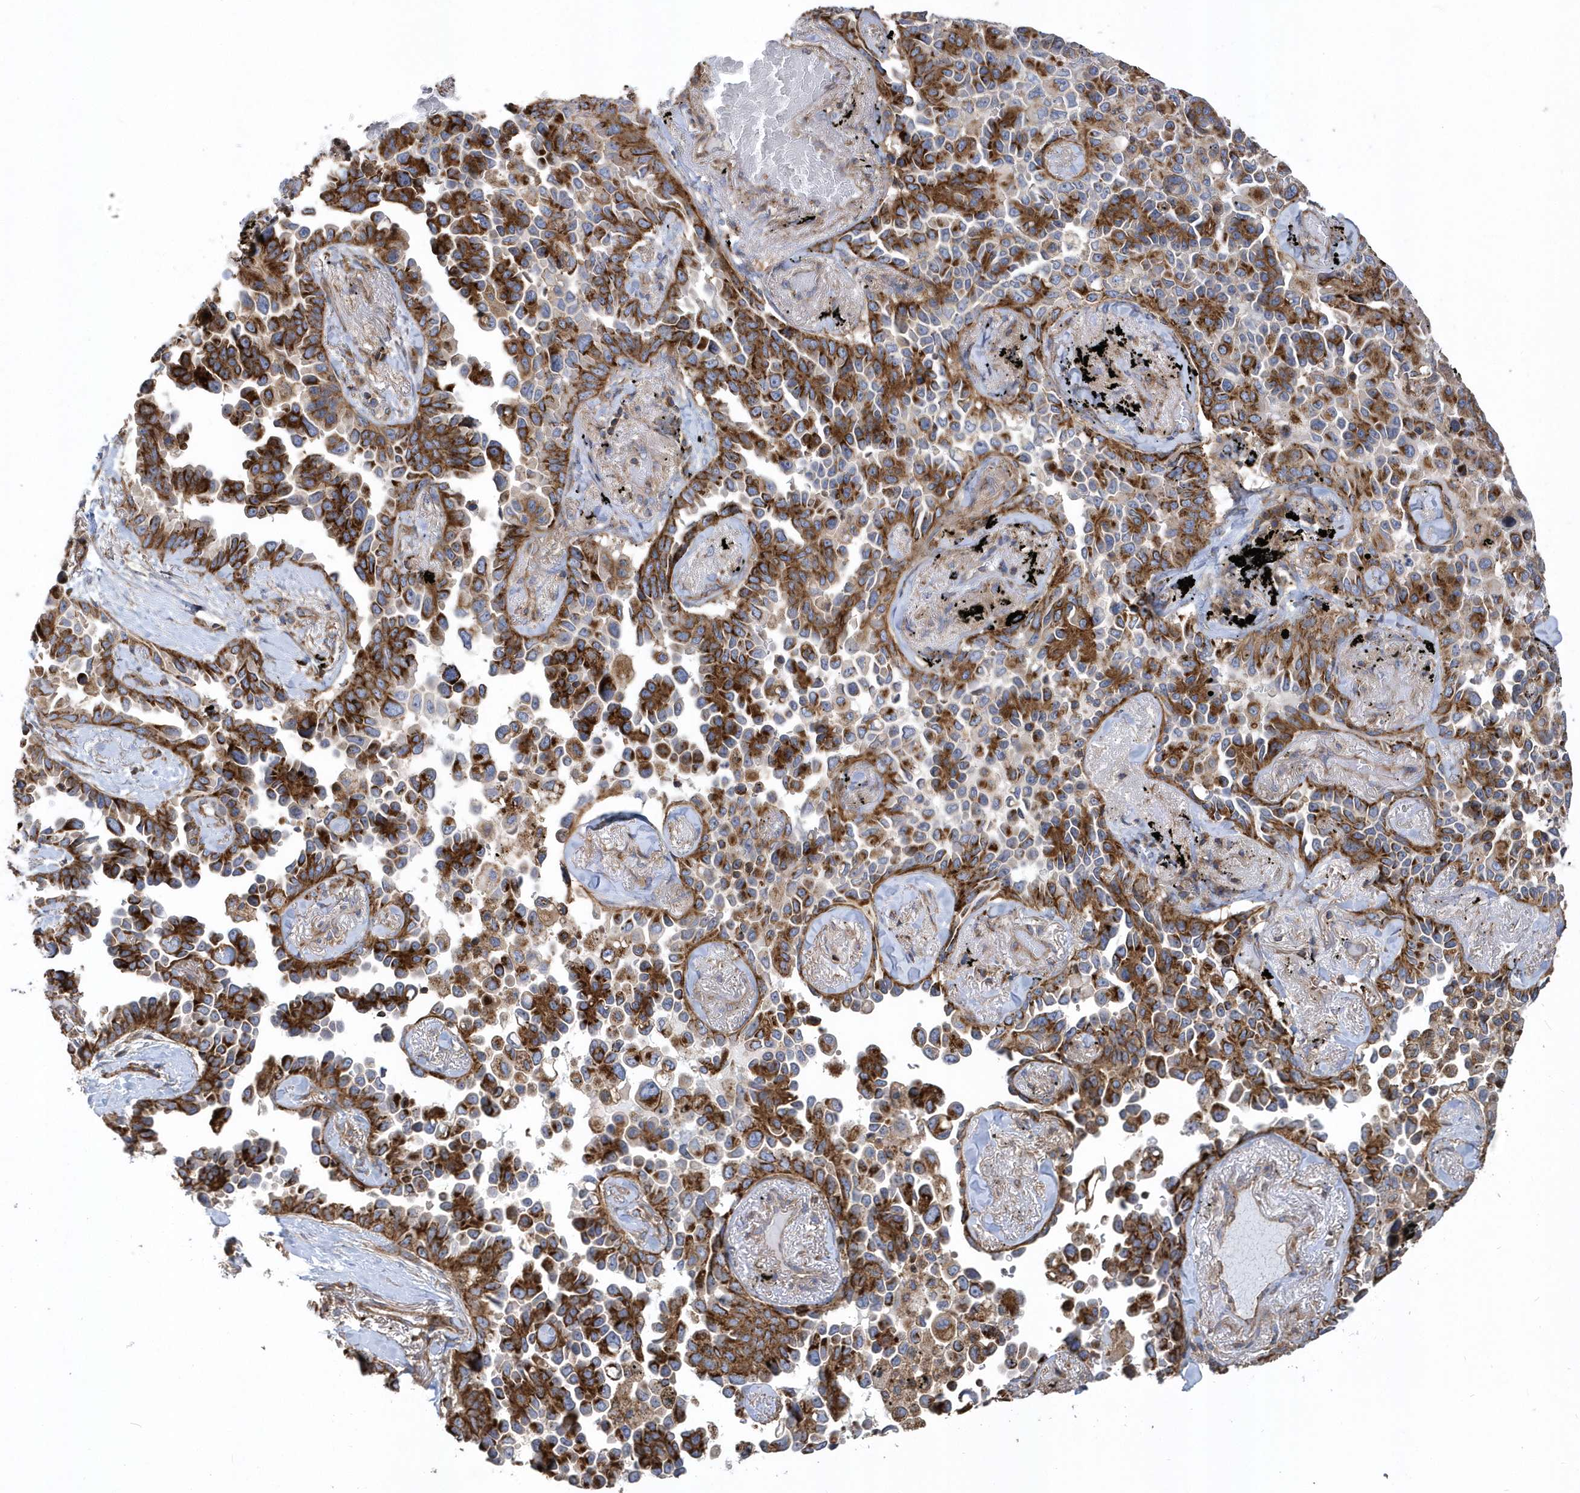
{"staining": {"intensity": "strong", "quantity": ">75%", "location": "cytoplasmic/membranous"}, "tissue": "lung cancer", "cell_type": "Tumor cells", "image_type": "cancer", "snomed": [{"axis": "morphology", "description": "Adenocarcinoma, NOS"}, {"axis": "topography", "description": "Lung"}], "caption": "Lung cancer (adenocarcinoma) tissue exhibits strong cytoplasmic/membranous staining in about >75% of tumor cells, visualized by immunohistochemistry.", "gene": "TRAIP", "patient": {"sex": "female", "age": 67}}